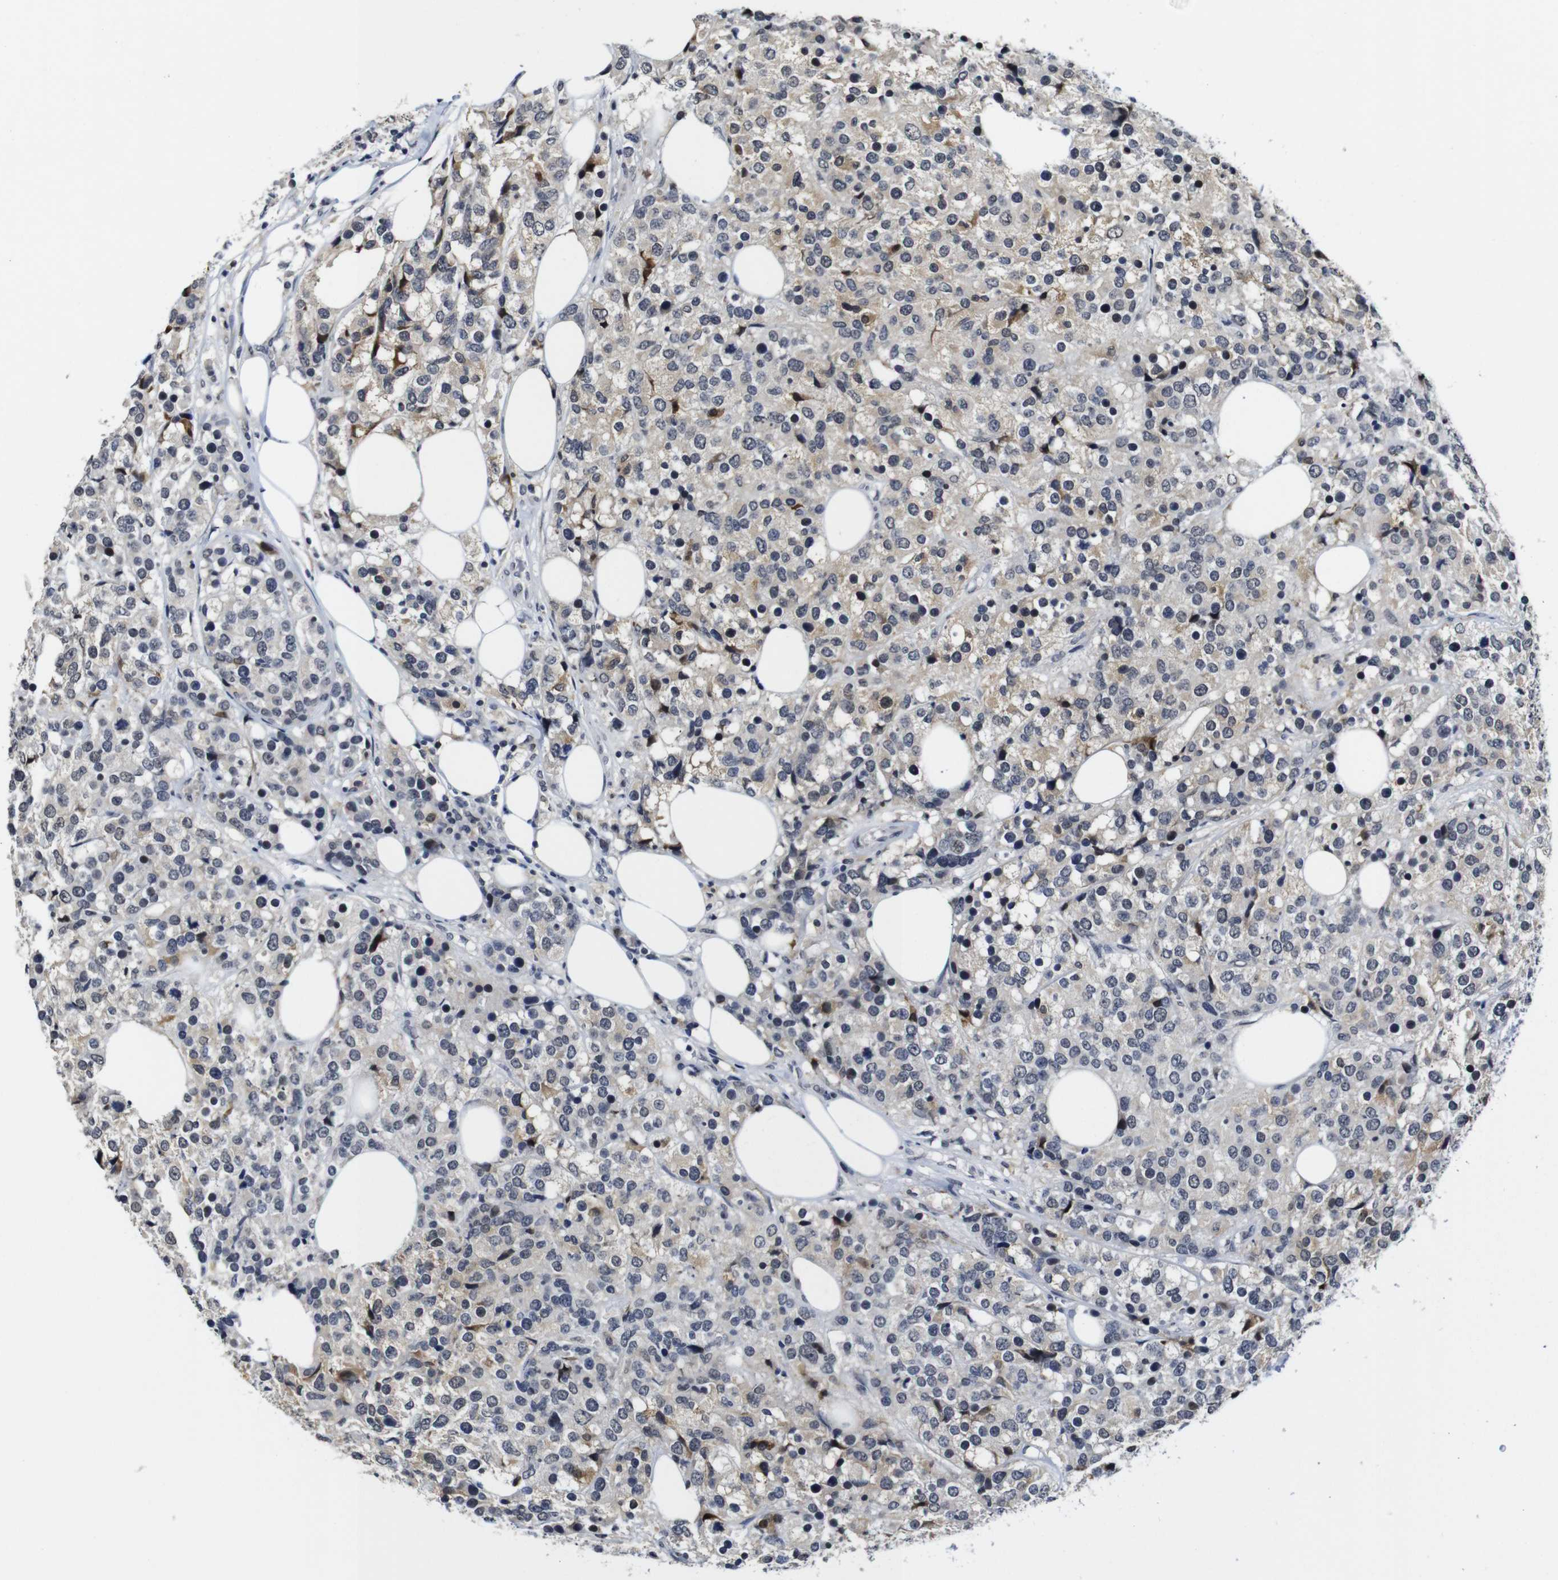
{"staining": {"intensity": "moderate", "quantity": "<25%", "location": "cytoplasmic/membranous"}, "tissue": "breast cancer", "cell_type": "Tumor cells", "image_type": "cancer", "snomed": [{"axis": "morphology", "description": "Lobular carcinoma"}, {"axis": "topography", "description": "Breast"}], "caption": "Human breast lobular carcinoma stained for a protein (brown) displays moderate cytoplasmic/membranous positive staining in approximately <25% of tumor cells.", "gene": "NTRK3", "patient": {"sex": "female", "age": 59}}